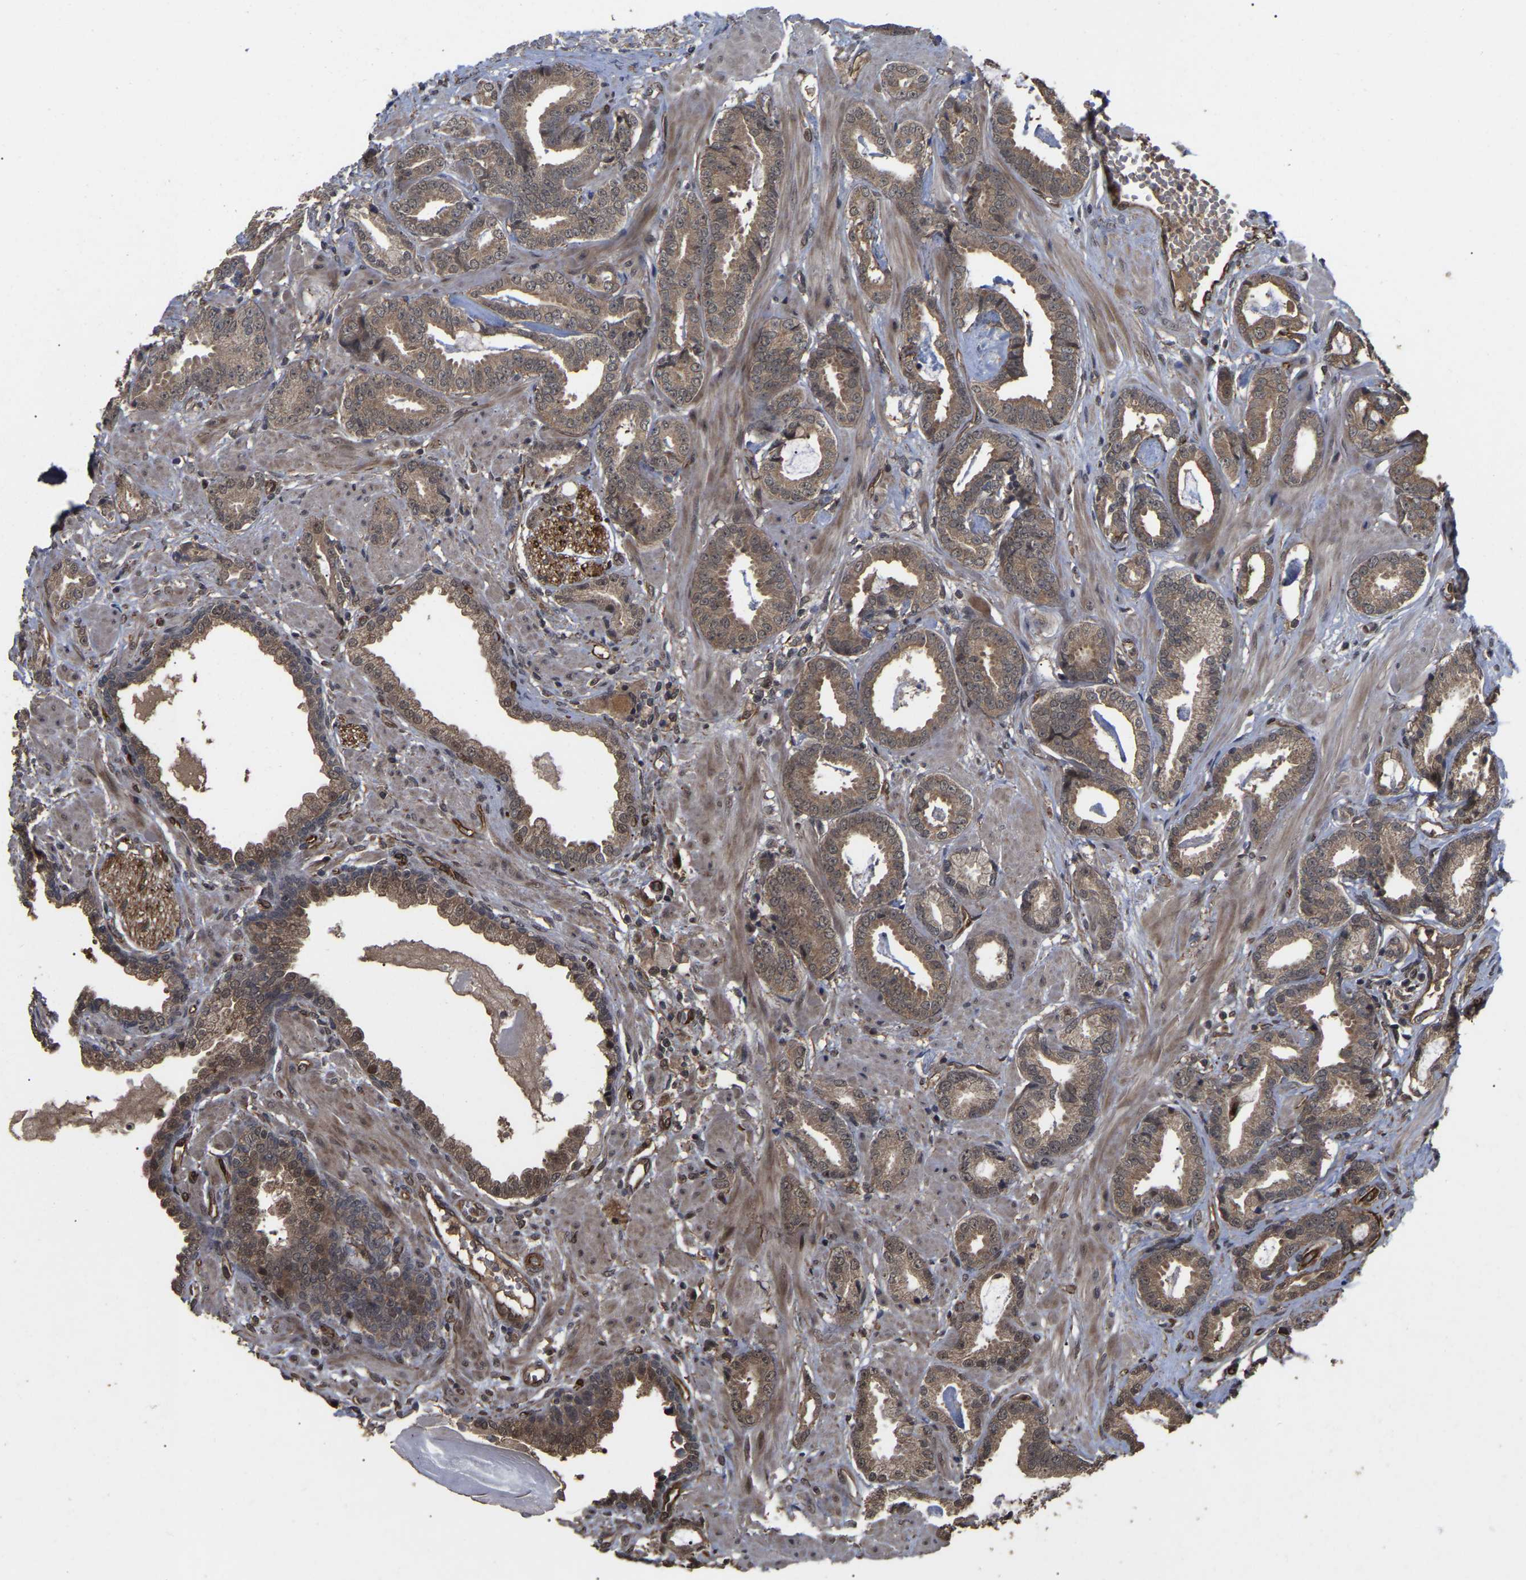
{"staining": {"intensity": "moderate", "quantity": ">75%", "location": "cytoplasmic/membranous"}, "tissue": "prostate cancer", "cell_type": "Tumor cells", "image_type": "cancer", "snomed": [{"axis": "morphology", "description": "Adenocarcinoma, Low grade"}, {"axis": "topography", "description": "Prostate"}], "caption": "DAB (3,3'-diaminobenzidine) immunohistochemical staining of human adenocarcinoma (low-grade) (prostate) demonstrates moderate cytoplasmic/membranous protein staining in about >75% of tumor cells.", "gene": "FAM161B", "patient": {"sex": "male", "age": 53}}